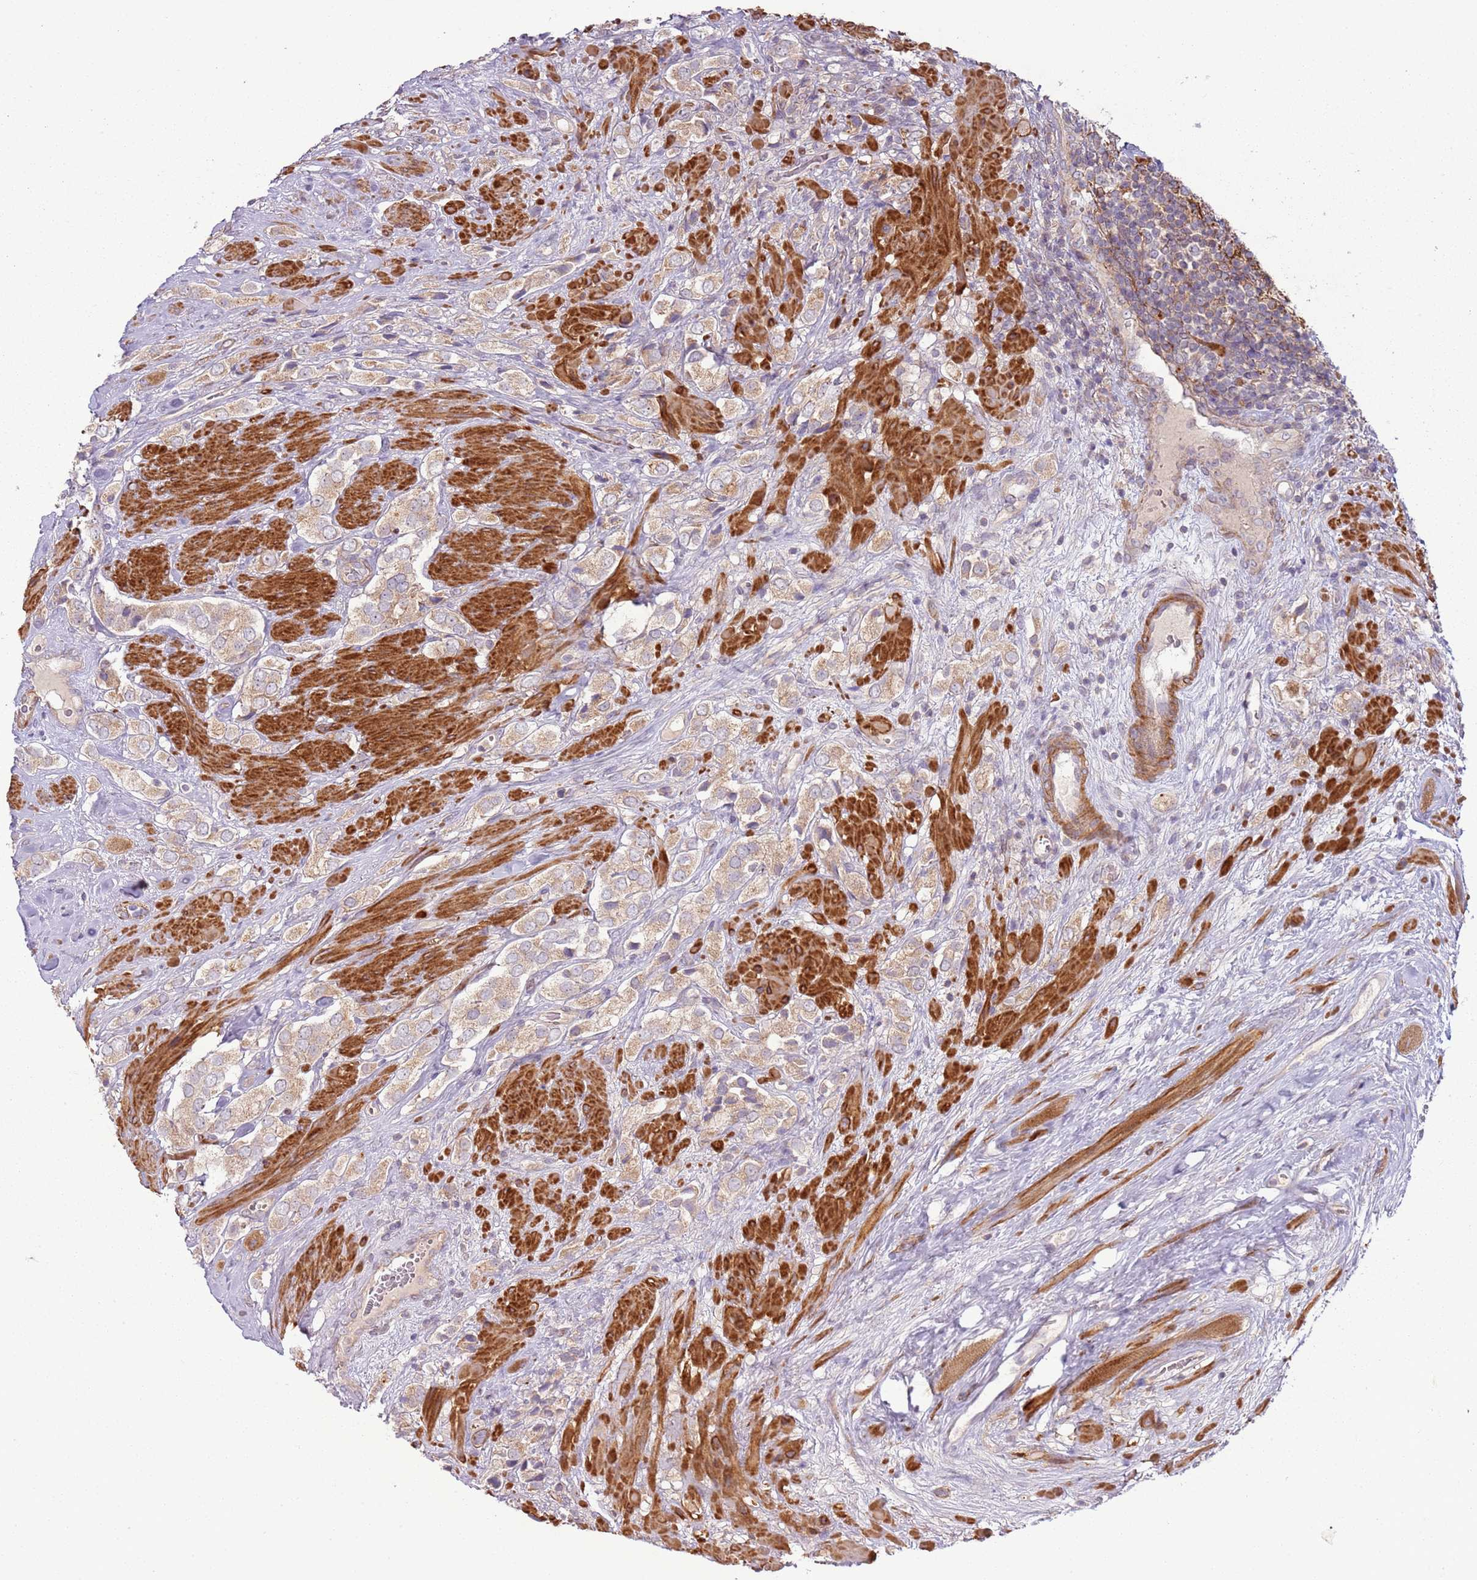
{"staining": {"intensity": "weak", "quantity": "25%-75%", "location": "cytoplasmic/membranous"}, "tissue": "prostate cancer", "cell_type": "Tumor cells", "image_type": "cancer", "snomed": [{"axis": "morphology", "description": "Adenocarcinoma, High grade"}, {"axis": "topography", "description": "Prostate and seminal vesicle, NOS"}], "caption": "High-grade adenocarcinoma (prostate) was stained to show a protein in brown. There is low levels of weak cytoplasmic/membranous positivity in about 25%-75% of tumor cells.", "gene": "DTD2", "patient": {"sex": "male", "age": 64}}